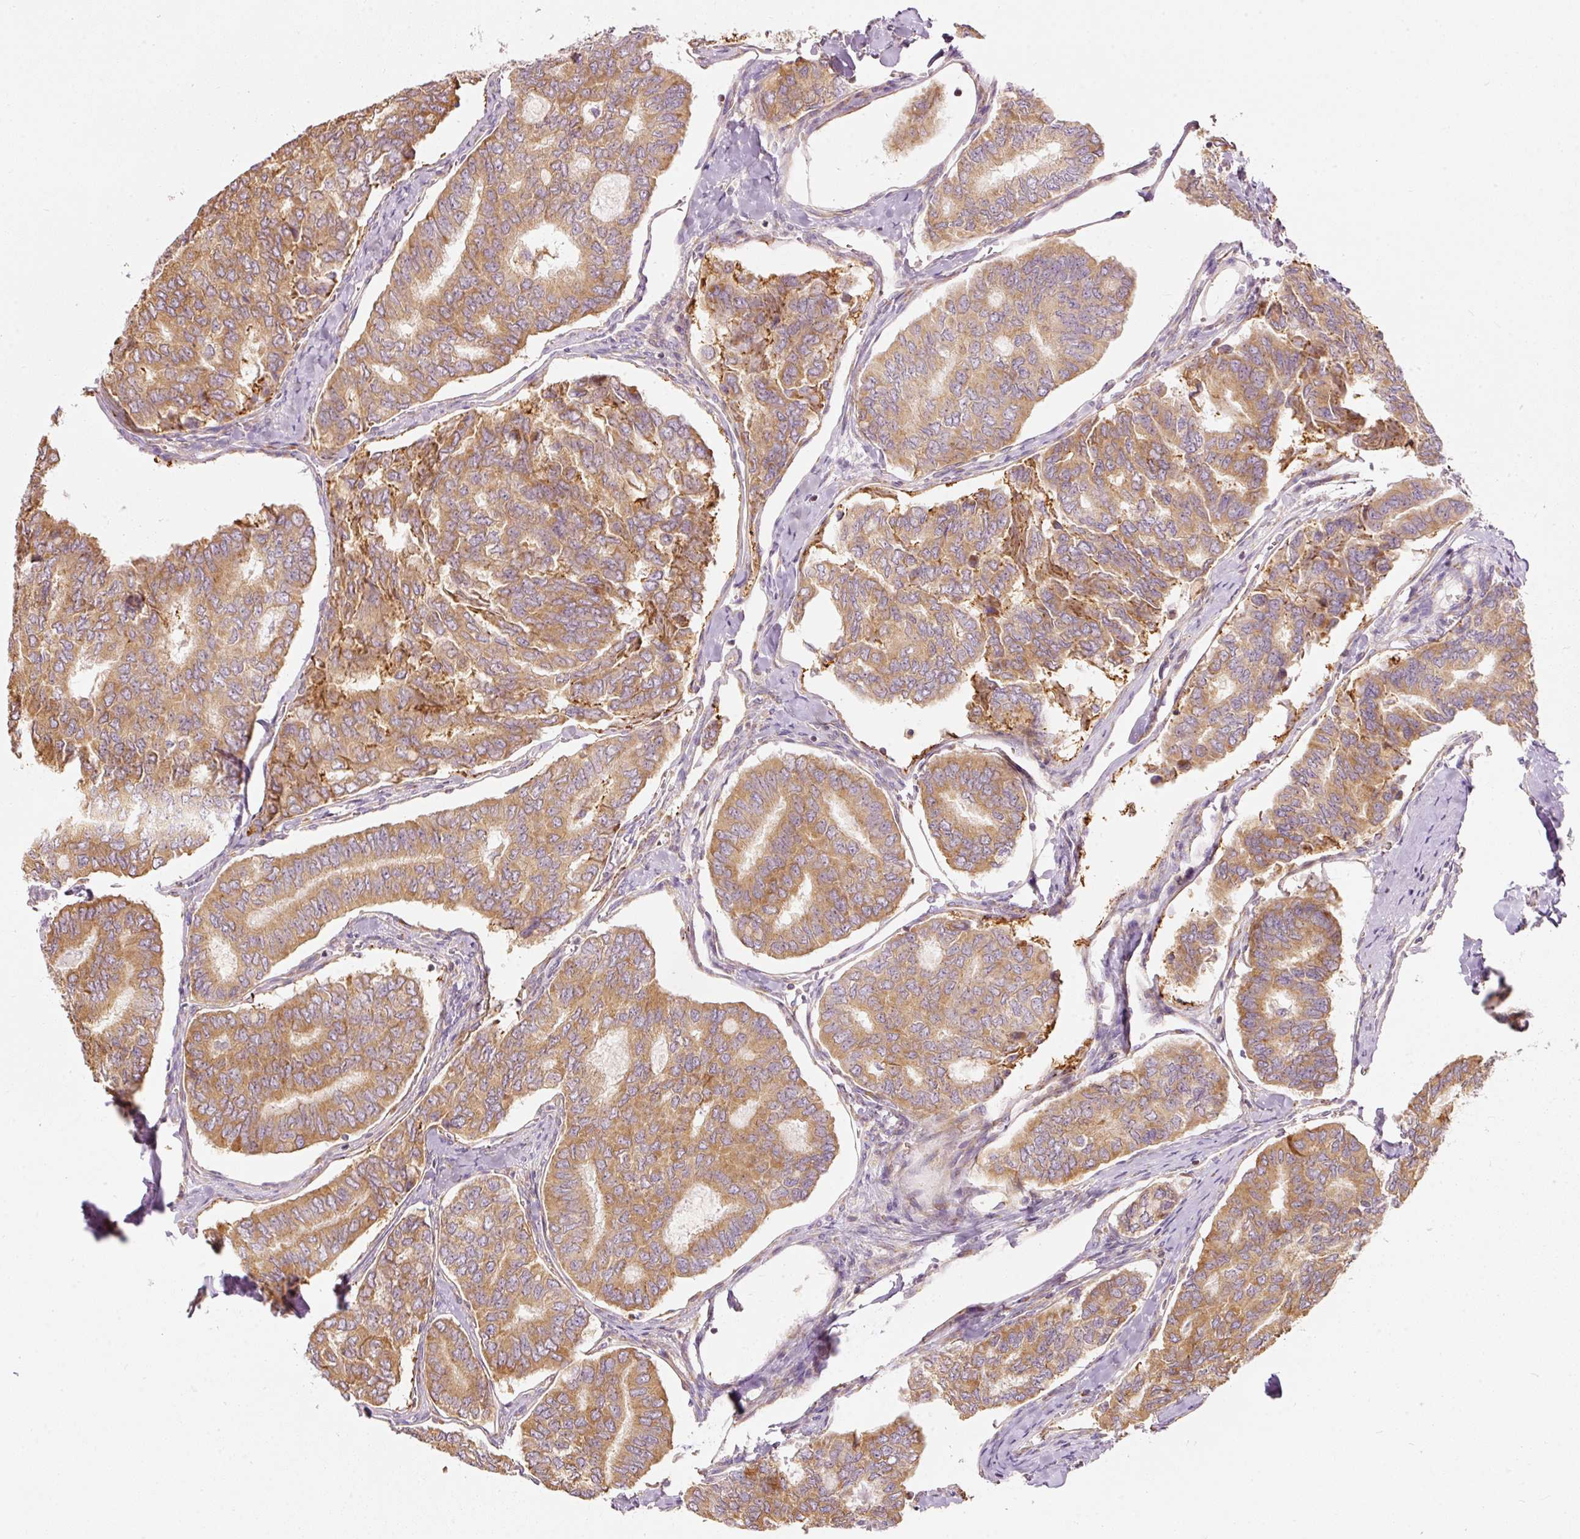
{"staining": {"intensity": "moderate", "quantity": ">75%", "location": "cytoplasmic/membranous"}, "tissue": "thyroid cancer", "cell_type": "Tumor cells", "image_type": "cancer", "snomed": [{"axis": "morphology", "description": "Papillary adenocarcinoma, NOS"}, {"axis": "topography", "description": "Thyroid gland"}], "caption": "A high-resolution image shows immunohistochemistry (IHC) staining of thyroid papillary adenocarcinoma, which reveals moderate cytoplasmic/membranous staining in approximately >75% of tumor cells. The protein of interest is shown in brown color, while the nuclei are stained blue.", "gene": "SNAPC5", "patient": {"sex": "female", "age": 35}}